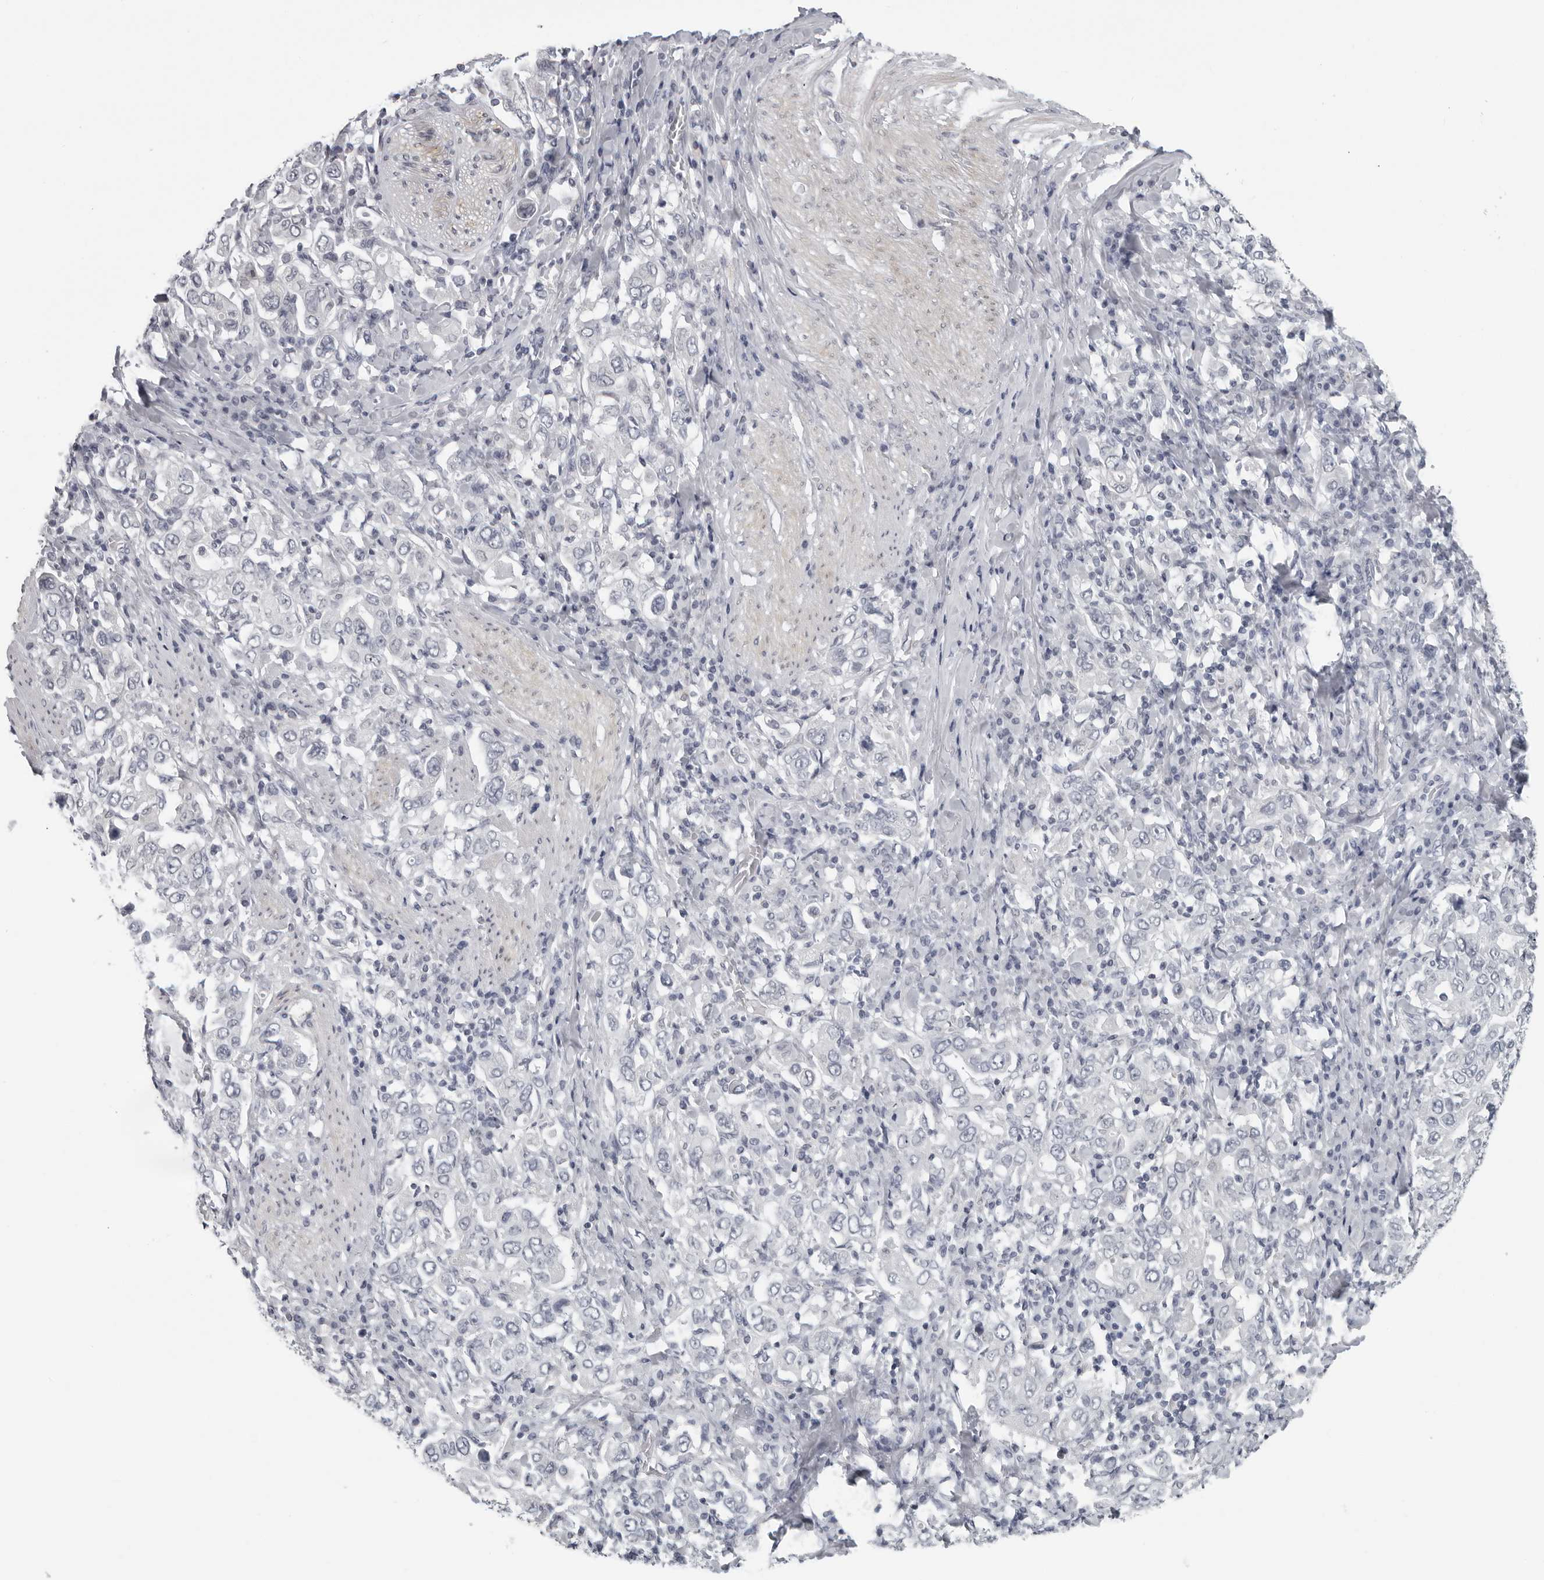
{"staining": {"intensity": "negative", "quantity": "none", "location": "none"}, "tissue": "stomach cancer", "cell_type": "Tumor cells", "image_type": "cancer", "snomed": [{"axis": "morphology", "description": "Adenocarcinoma, NOS"}, {"axis": "topography", "description": "Stomach, upper"}], "caption": "An immunohistochemistry (IHC) histopathology image of adenocarcinoma (stomach) is shown. There is no staining in tumor cells of adenocarcinoma (stomach).", "gene": "OPLAH", "patient": {"sex": "male", "age": 62}}